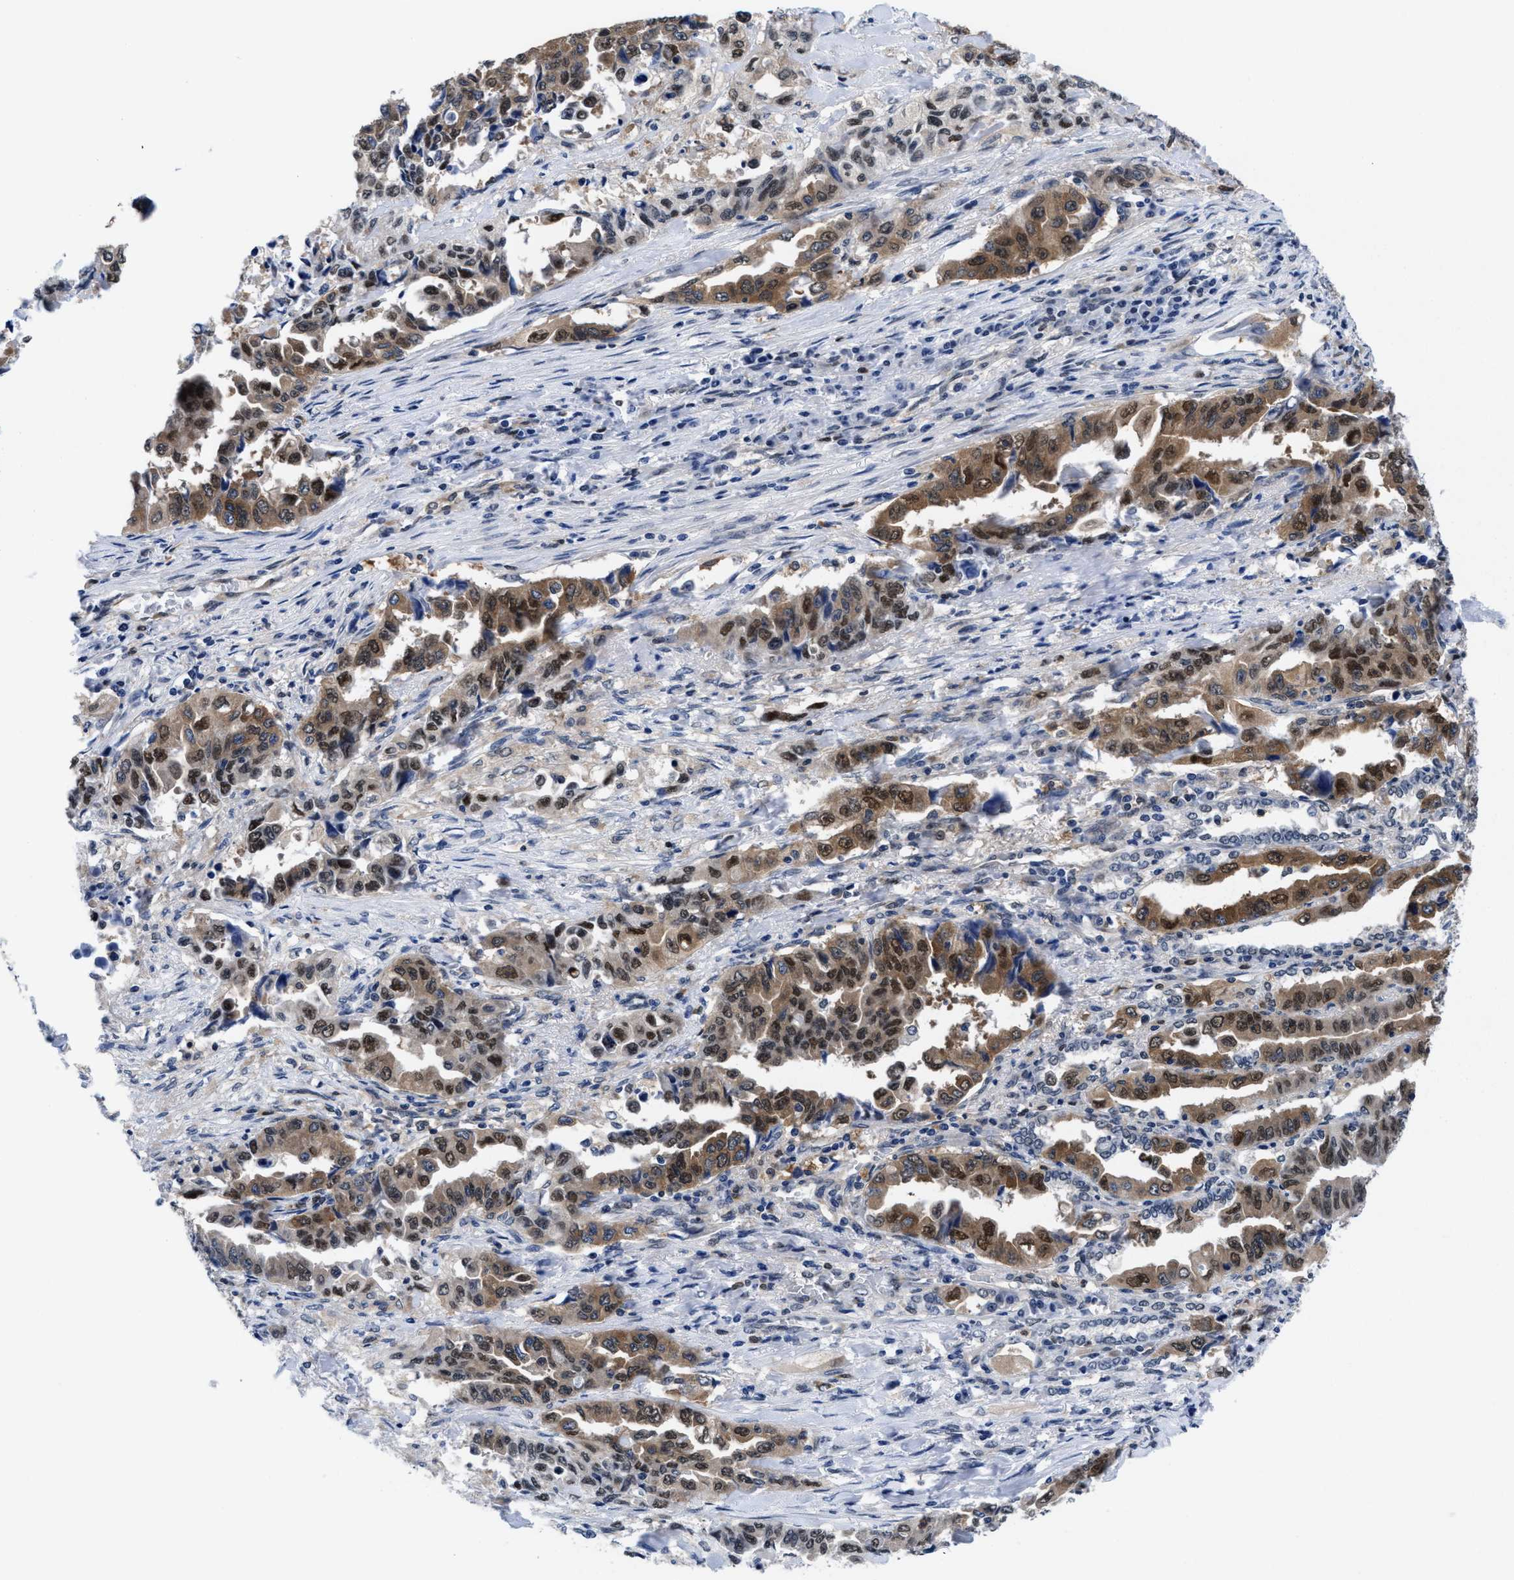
{"staining": {"intensity": "moderate", "quantity": "25%-75%", "location": "cytoplasmic/membranous,nuclear"}, "tissue": "lung cancer", "cell_type": "Tumor cells", "image_type": "cancer", "snomed": [{"axis": "morphology", "description": "Adenocarcinoma, NOS"}, {"axis": "topography", "description": "Lung"}], "caption": "Protein expression by IHC displays moderate cytoplasmic/membranous and nuclear expression in about 25%-75% of tumor cells in lung cancer. The protein of interest is stained brown, and the nuclei are stained in blue (DAB (3,3'-diaminobenzidine) IHC with brightfield microscopy, high magnification).", "gene": "ACLY", "patient": {"sex": "female", "age": 51}}